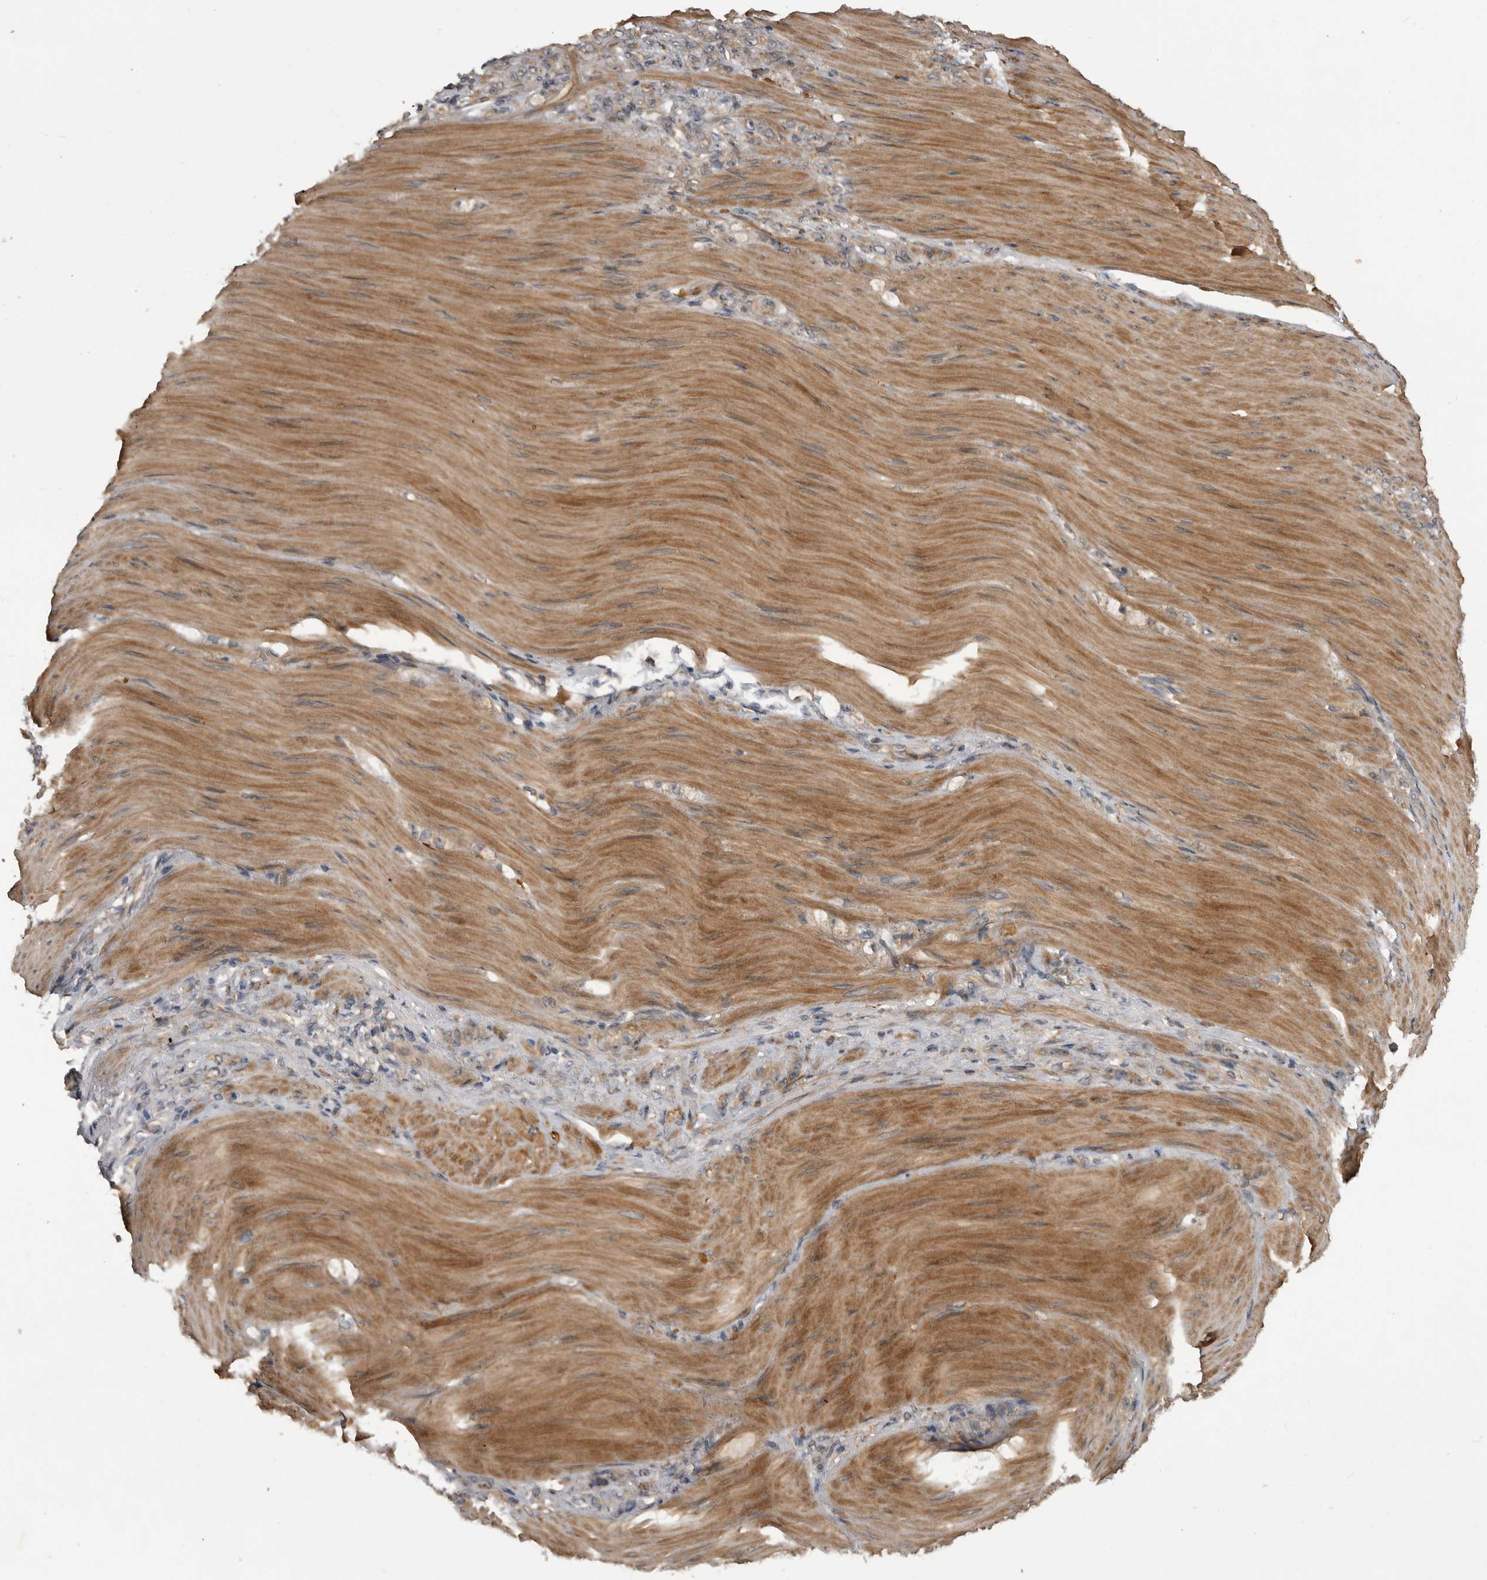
{"staining": {"intensity": "weak", "quantity": "<25%", "location": "cytoplasmic/membranous"}, "tissue": "stomach cancer", "cell_type": "Tumor cells", "image_type": "cancer", "snomed": [{"axis": "morphology", "description": "Normal tissue, NOS"}, {"axis": "morphology", "description": "Adenocarcinoma, NOS"}, {"axis": "topography", "description": "Stomach"}], "caption": "DAB (3,3'-diaminobenzidine) immunohistochemical staining of stomach adenocarcinoma demonstrates no significant positivity in tumor cells. (DAB immunohistochemistry (IHC), high magnification).", "gene": "RAB3GAP2", "patient": {"sex": "male", "age": 82}}